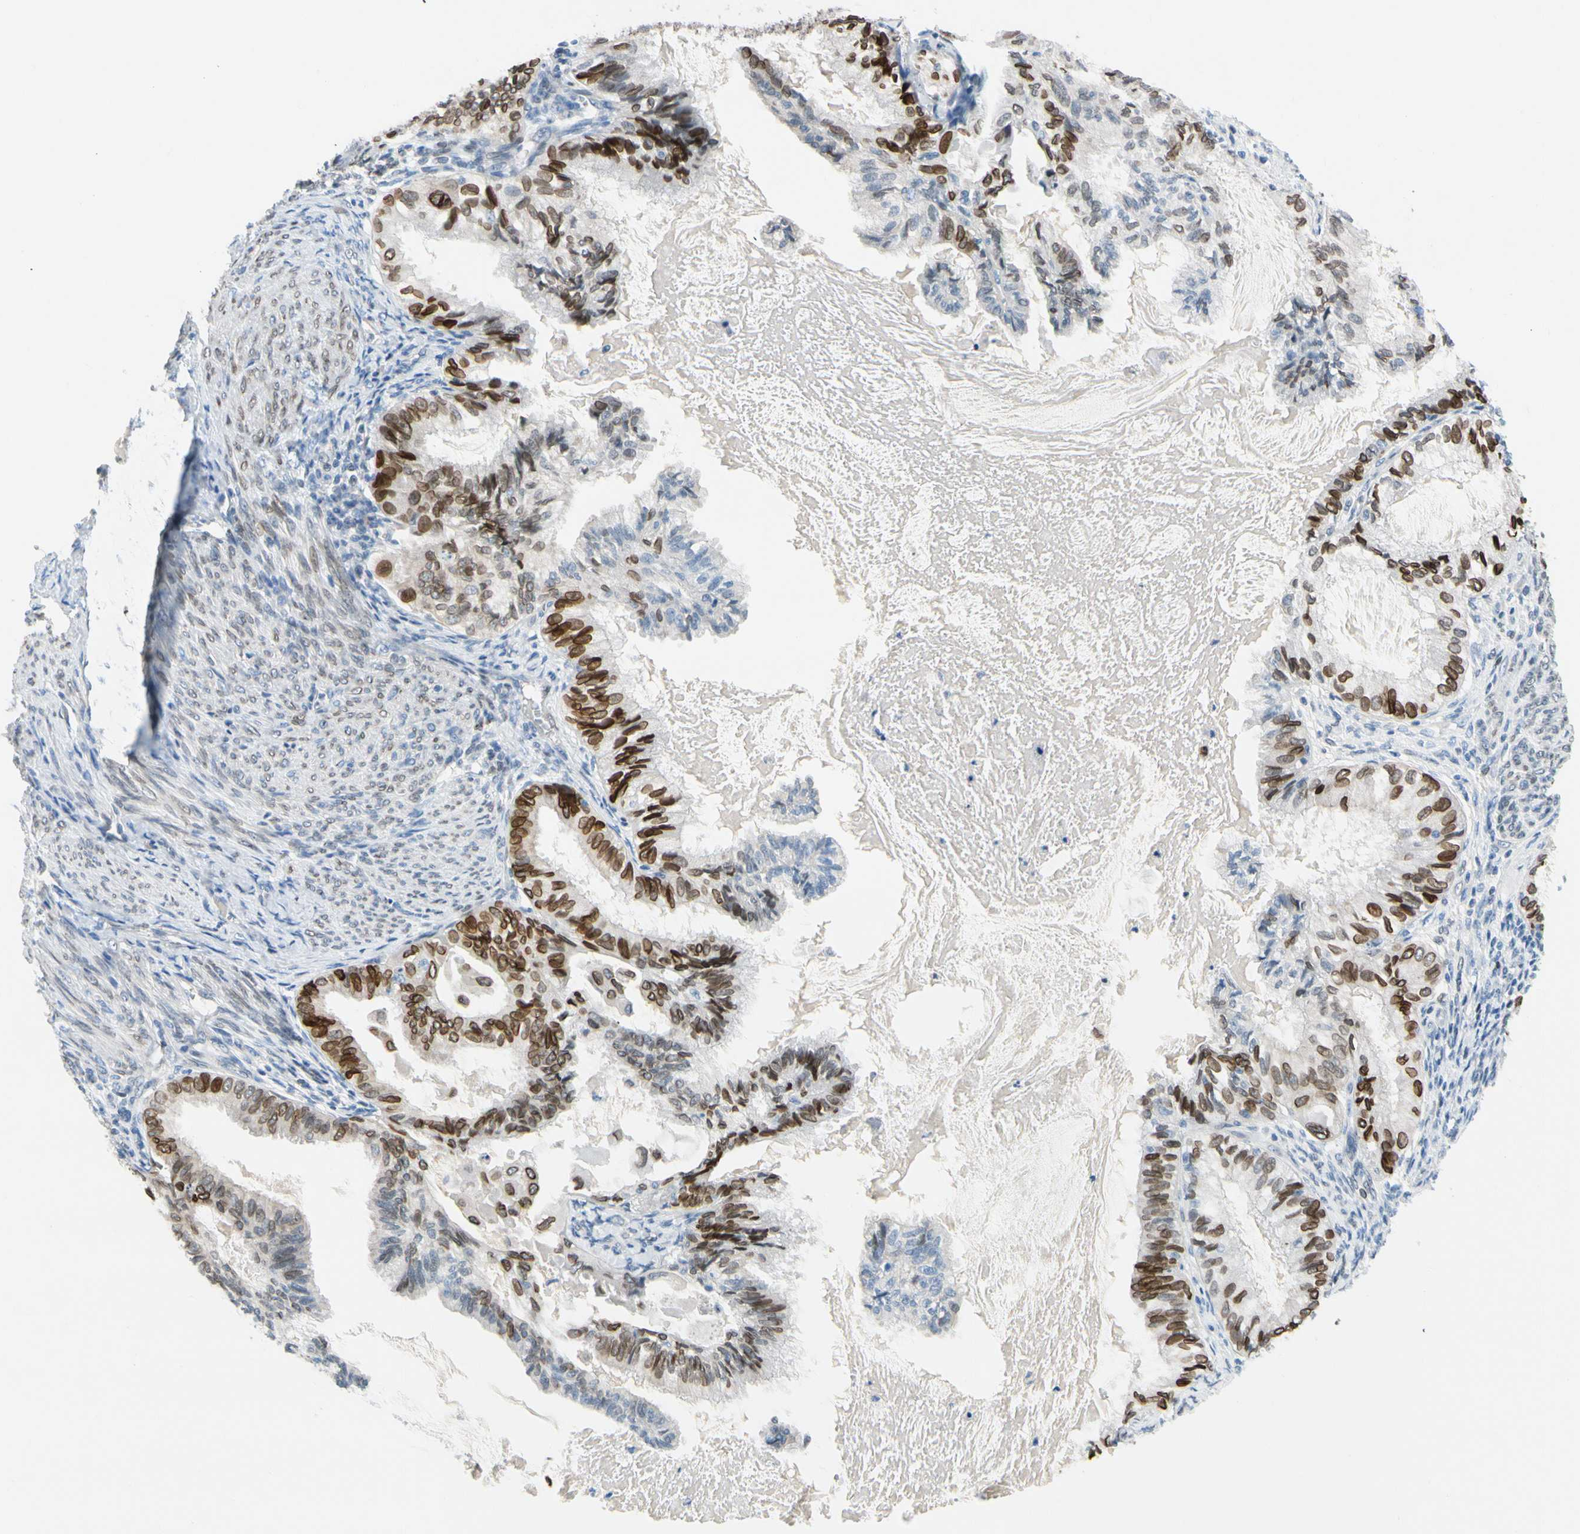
{"staining": {"intensity": "moderate", "quantity": ">75%", "location": "cytoplasmic/membranous,nuclear"}, "tissue": "cervical cancer", "cell_type": "Tumor cells", "image_type": "cancer", "snomed": [{"axis": "morphology", "description": "Normal tissue, NOS"}, {"axis": "morphology", "description": "Adenocarcinoma, NOS"}, {"axis": "topography", "description": "Cervix"}, {"axis": "topography", "description": "Endometrium"}], "caption": "Cervical cancer (adenocarcinoma) stained with immunohistochemistry displays moderate cytoplasmic/membranous and nuclear staining in about >75% of tumor cells.", "gene": "ZNF132", "patient": {"sex": "female", "age": 86}}